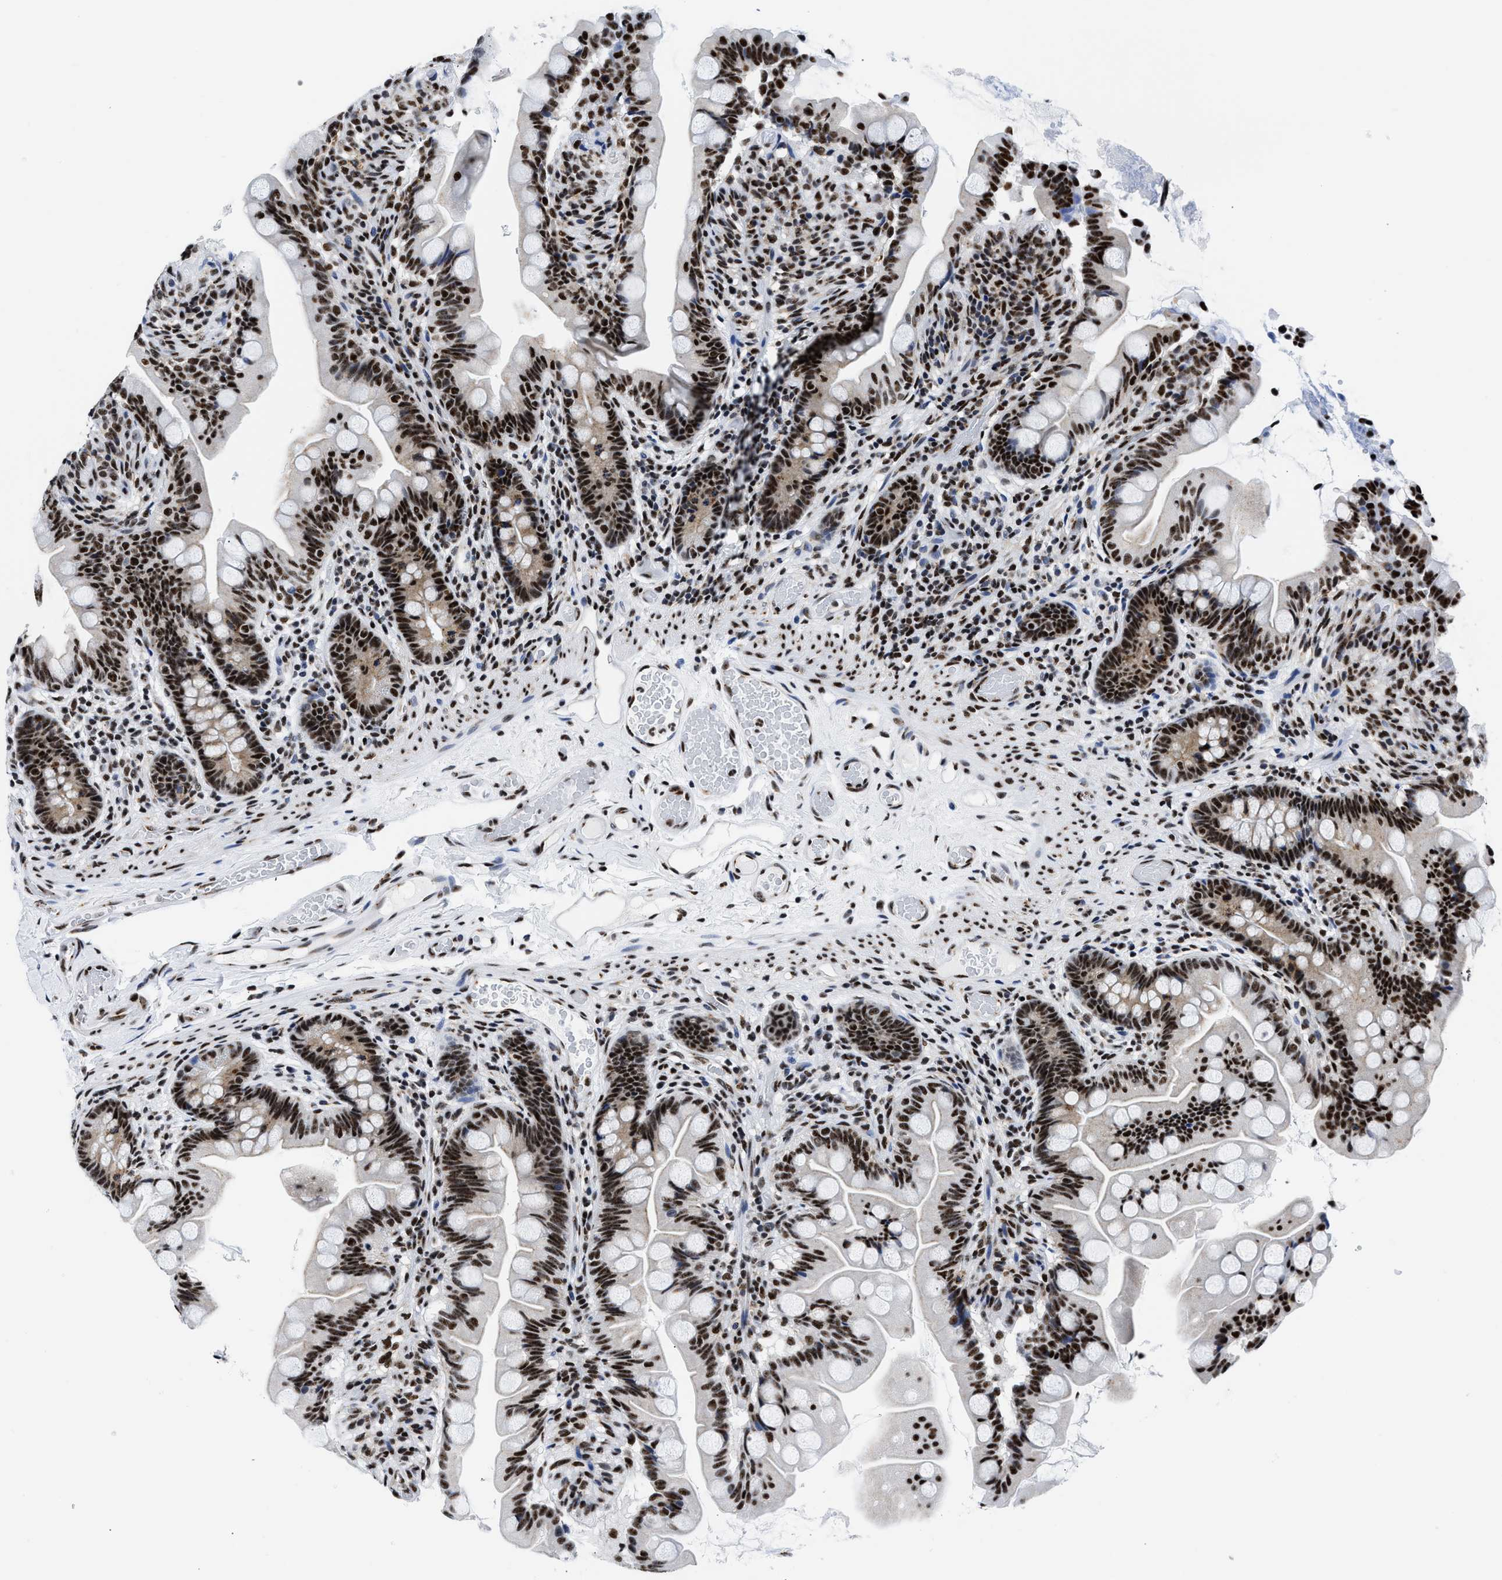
{"staining": {"intensity": "strong", "quantity": ">75%", "location": "nuclear"}, "tissue": "small intestine", "cell_type": "Glandular cells", "image_type": "normal", "snomed": [{"axis": "morphology", "description": "Normal tissue, NOS"}, {"axis": "topography", "description": "Small intestine"}], "caption": "Immunohistochemical staining of benign human small intestine exhibits high levels of strong nuclear positivity in about >75% of glandular cells. The staining was performed using DAB, with brown indicating positive protein expression. Nuclei are stained blue with hematoxylin.", "gene": "RBM8A", "patient": {"sex": "female", "age": 56}}